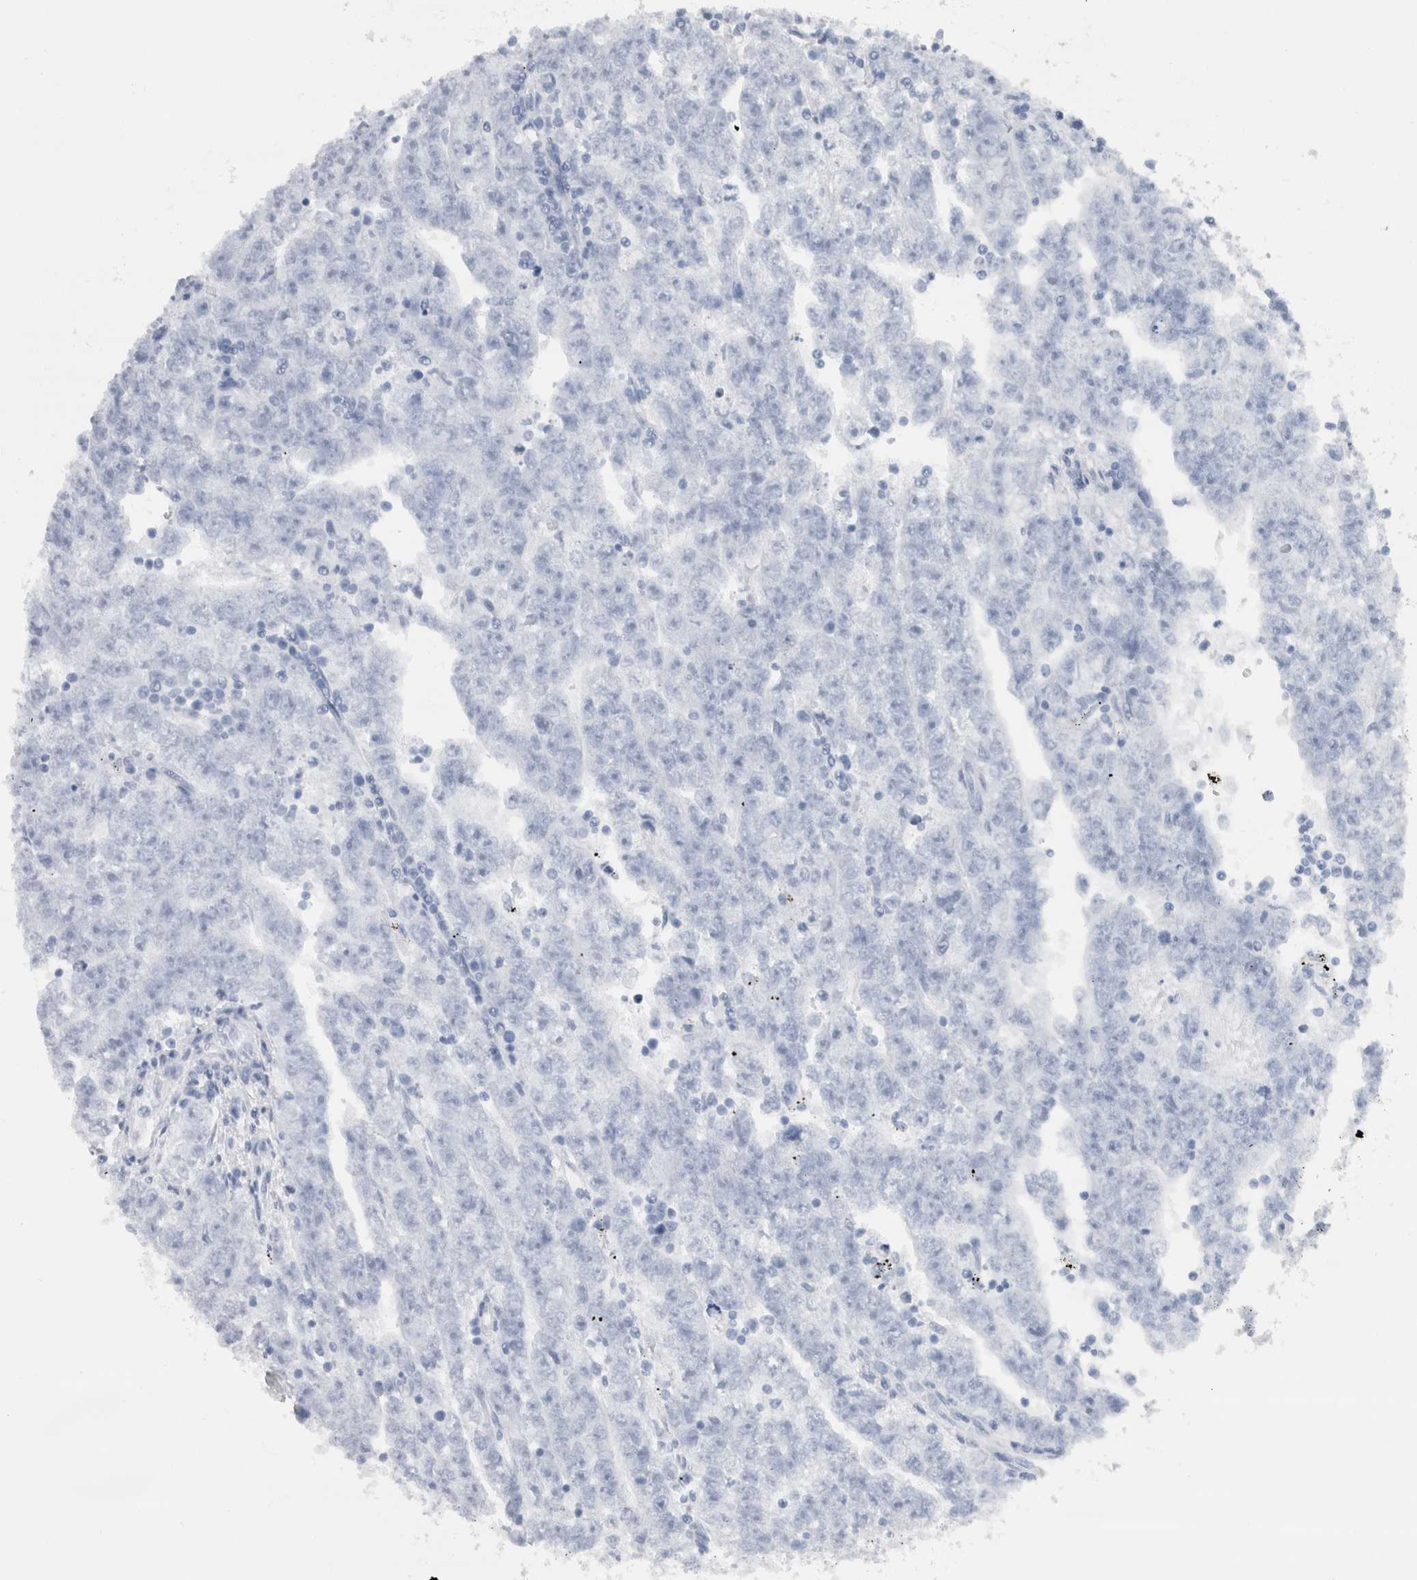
{"staining": {"intensity": "negative", "quantity": "none", "location": "none"}, "tissue": "testis cancer", "cell_type": "Tumor cells", "image_type": "cancer", "snomed": [{"axis": "morphology", "description": "Carcinoma, Embryonal, NOS"}, {"axis": "topography", "description": "Testis"}], "caption": "IHC of human embryonal carcinoma (testis) demonstrates no expression in tumor cells.", "gene": "NEFM", "patient": {"sex": "male", "age": 25}}